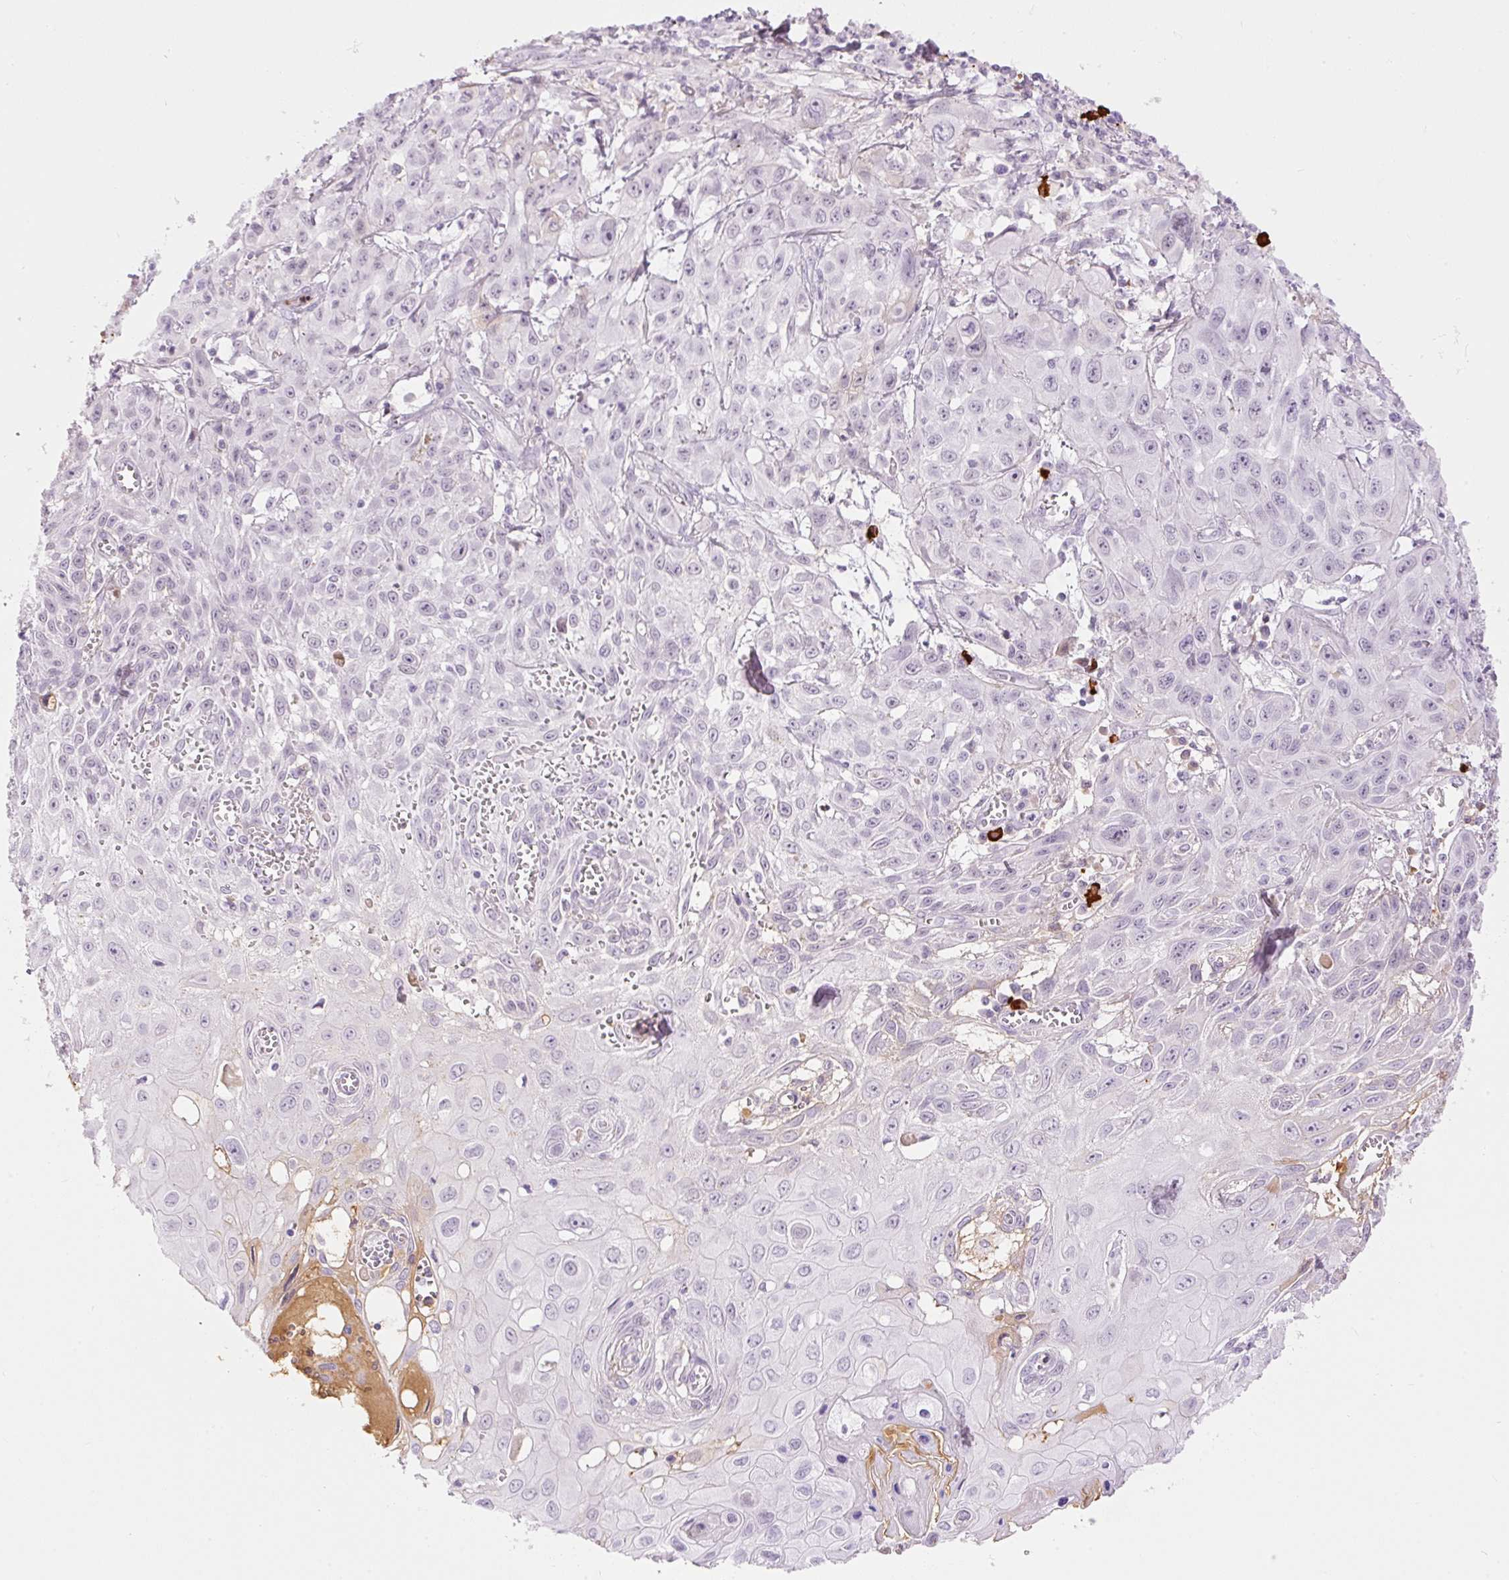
{"staining": {"intensity": "negative", "quantity": "none", "location": "none"}, "tissue": "skin cancer", "cell_type": "Tumor cells", "image_type": "cancer", "snomed": [{"axis": "morphology", "description": "Squamous cell carcinoma, NOS"}, {"axis": "topography", "description": "Skin"}, {"axis": "topography", "description": "Vulva"}], "caption": "Tumor cells are negative for protein expression in human skin squamous cell carcinoma.", "gene": "PRPF38B", "patient": {"sex": "female", "age": 71}}